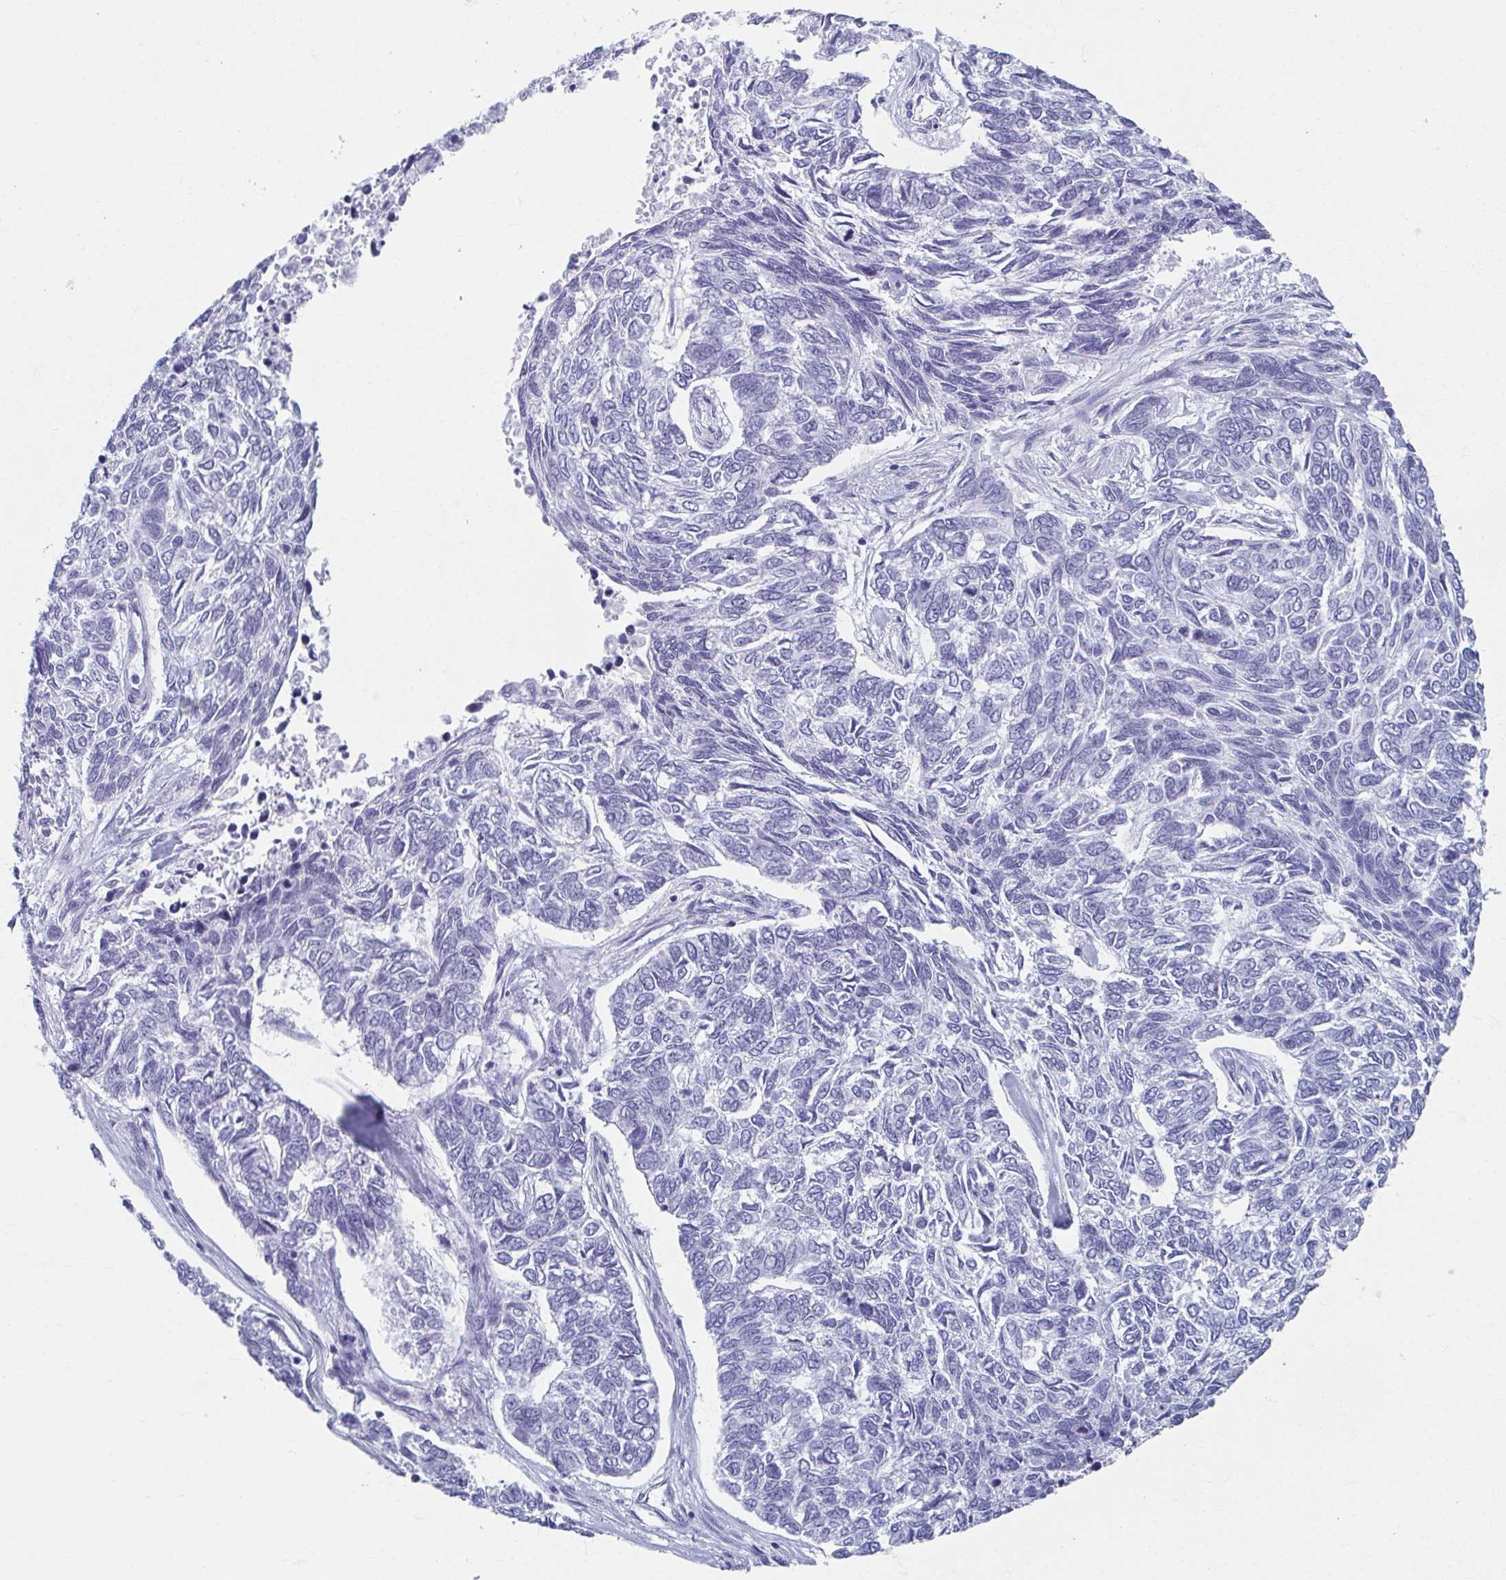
{"staining": {"intensity": "negative", "quantity": "none", "location": "none"}, "tissue": "skin cancer", "cell_type": "Tumor cells", "image_type": "cancer", "snomed": [{"axis": "morphology", "description": "Basal cell carcinoma"}, {"axis": "topography", "description": "Skin"}], "caption": "High power microscopy micrograph of an immunohistochemistry (IHC) micrograph of basal cell carcinoma (skin), revealing no significant expression in tumor cells.", "gene": "GHRL", "patient": {"sex": "female", "age": 65}}